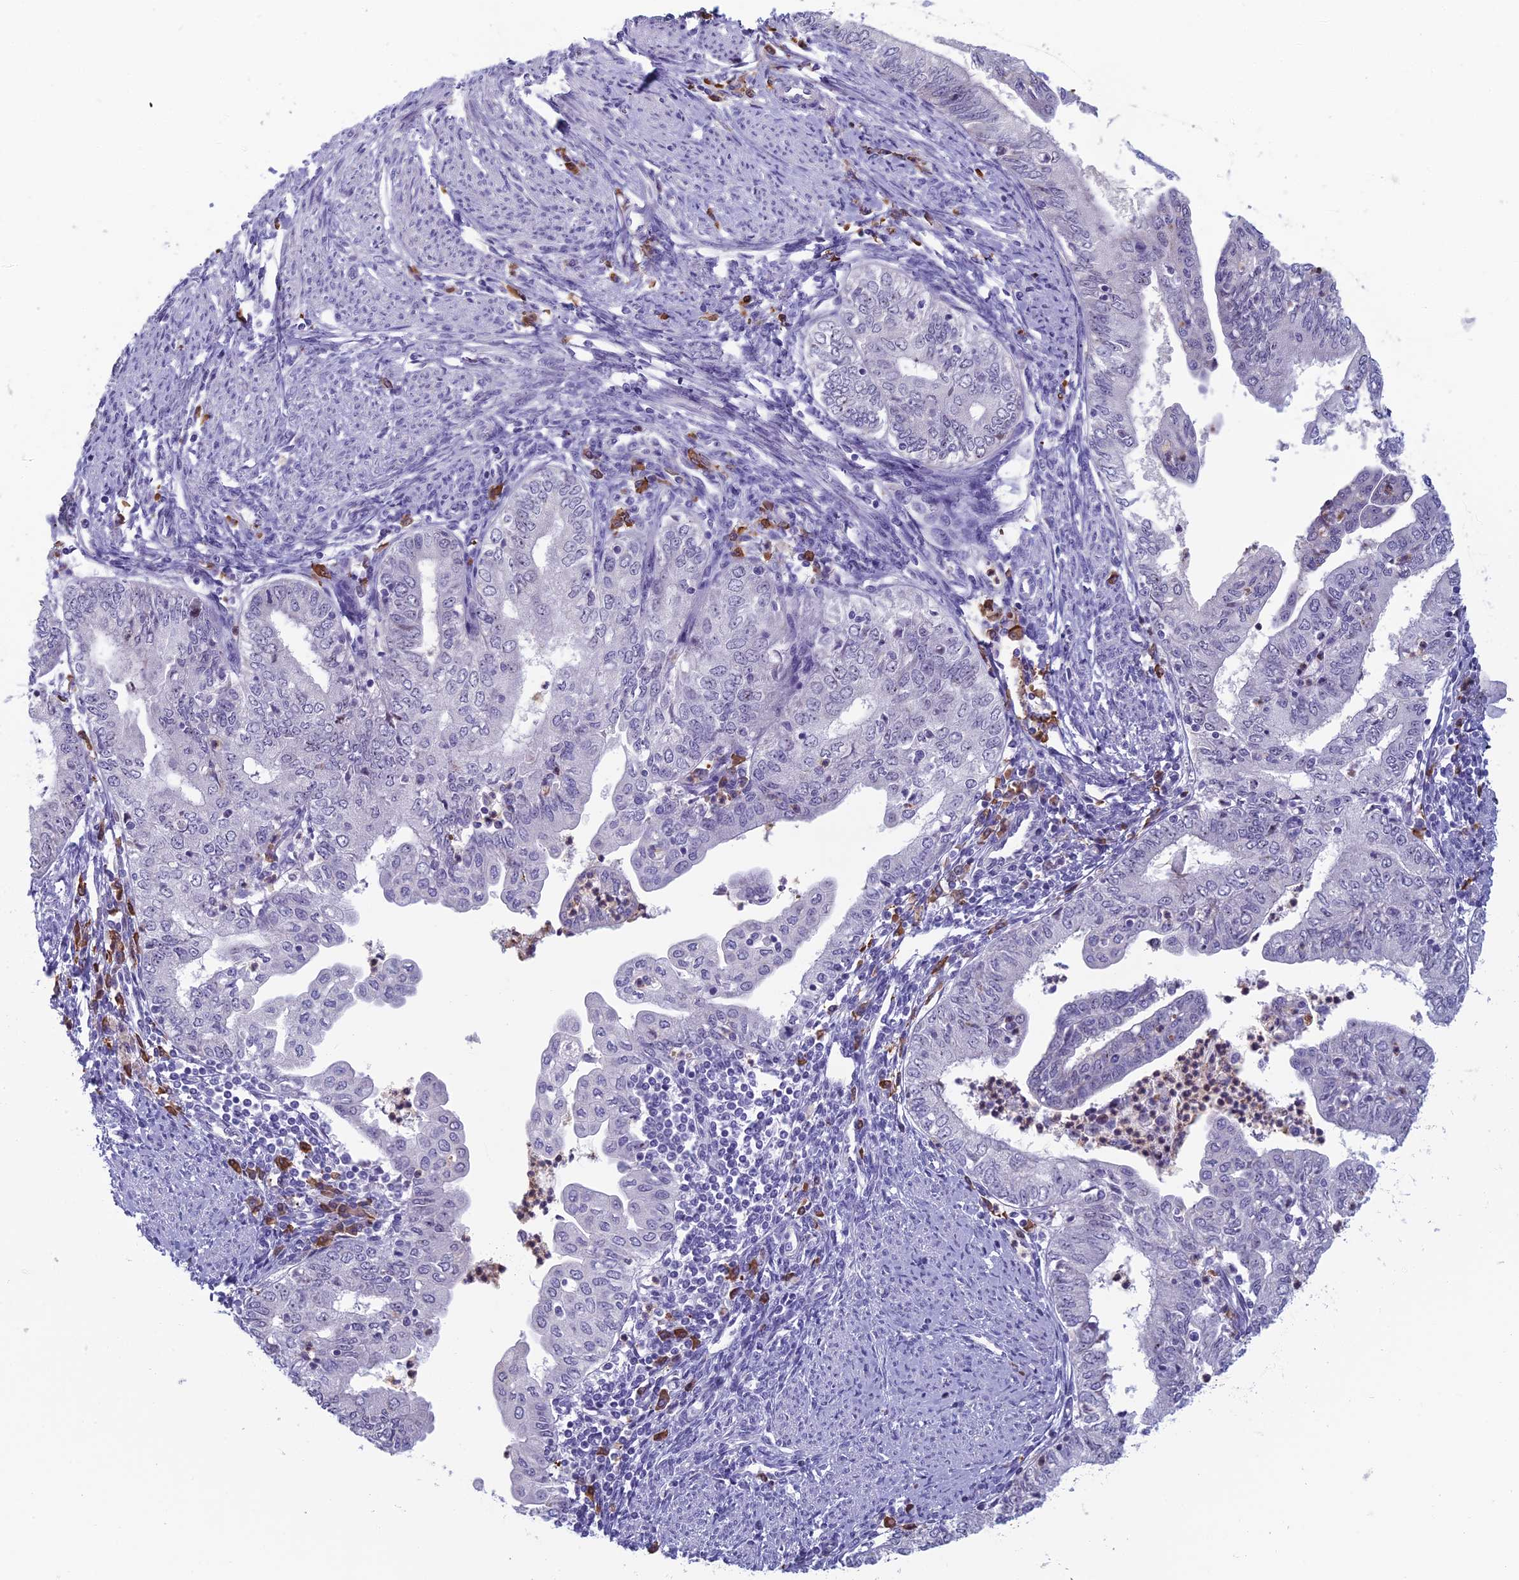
{"staining": {"intensity": "negative", "quantity": "none", "location": "none"}, "tissue": "endometrial cancer", "cell_type": "Tumor cells", "image_type": "cancer", "snomed": [{"axis": "morphology", "description": "Adenocarcinoma, NOS"}, {"axis": "topography", "description": "Endometrium"}], "caption": "Immunohistochemistry of human endometrial adenocarcinoma displays no staining in tumor cells.", "gene": "NOC2L", "patient": {"sex": "female", "age": 66}}